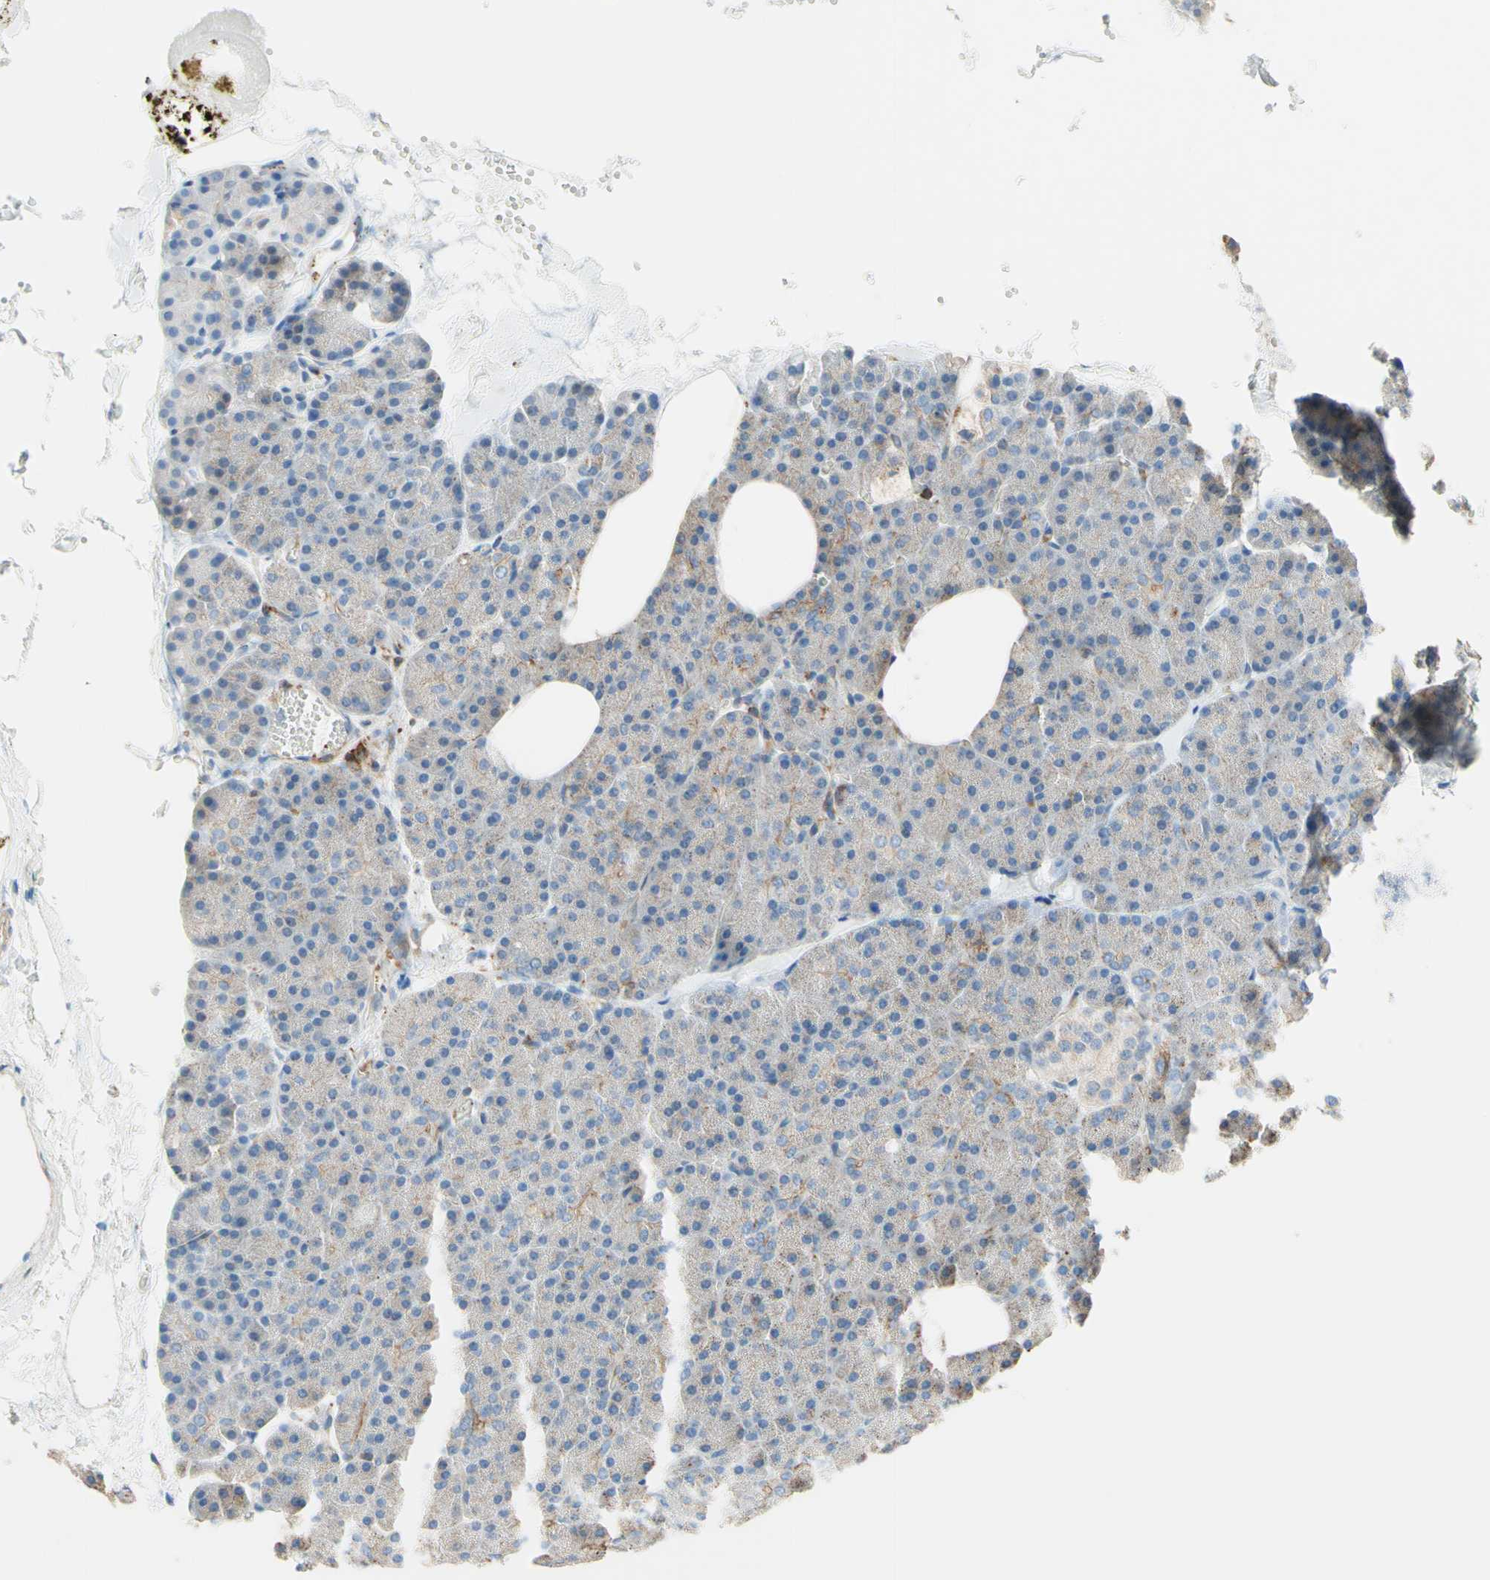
{"staining": {"intensity": "weak", "quantity": "<25%", "location": "cytoplasmic/membranous"}, "tissue": "pancreas", "cell_type": "Exocrine glandular cells", "image_type": "normal", "snomed": [{"axis": "morphology", "description": "Normal tissue, NOS"}, {"axis": "topography", "description": "Pancreas"}], "caption": "The IHC histopathology image has no significant expression in exocrine glandular cells of pancreas.", "gene": "SEMA4C", "patient": {"sex": "female", "age": 35}}